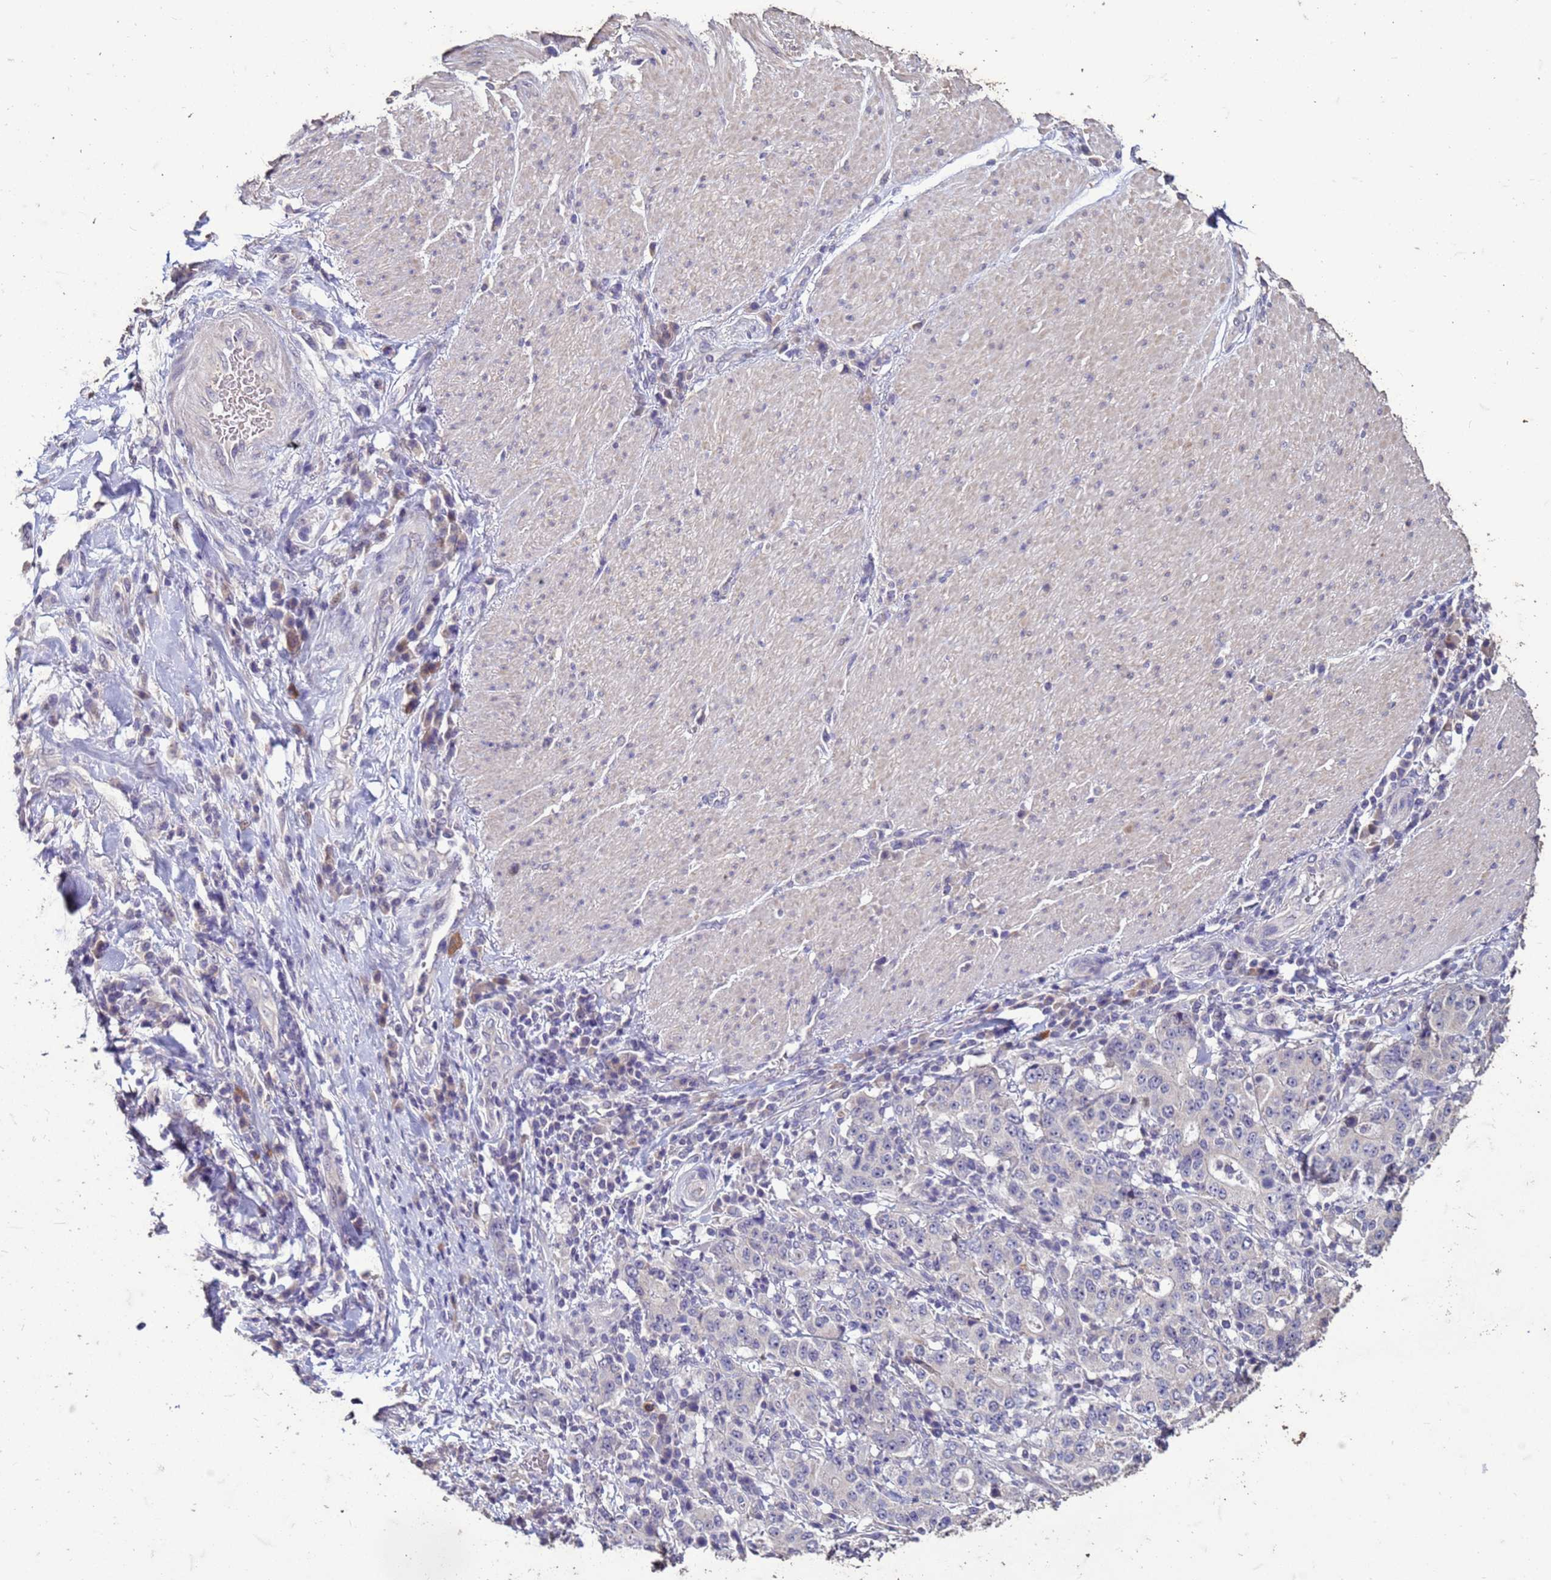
{"staining": {"intensity": "negative", "quantity": "none", "location": "none"}, "tissue": "stomach cancer", "cell_type": "Tumor cells", "image_type": "cancer", "snomed": [{"axis": "morphology", "description": "Normal tissue, NOS"}, {"axis": "morphology", "description": "Adenocarcinoma, NOS"}, {"axis": "topography", "description": "Stomach, upper"}, {"axis": "topography", "description": "Stomach"}], "caption": "A high-resolution photomicrograph shows immunohistochemistry (IHC) staining of stomach cancer, which shows no significant expression in tumor cells. (DAB (3,3'-diaminobenzidine) immunohistochemistry (IHC), high magnification).", "gene": "FAM184B", "patient": {"sex": "male", "age": 59}}